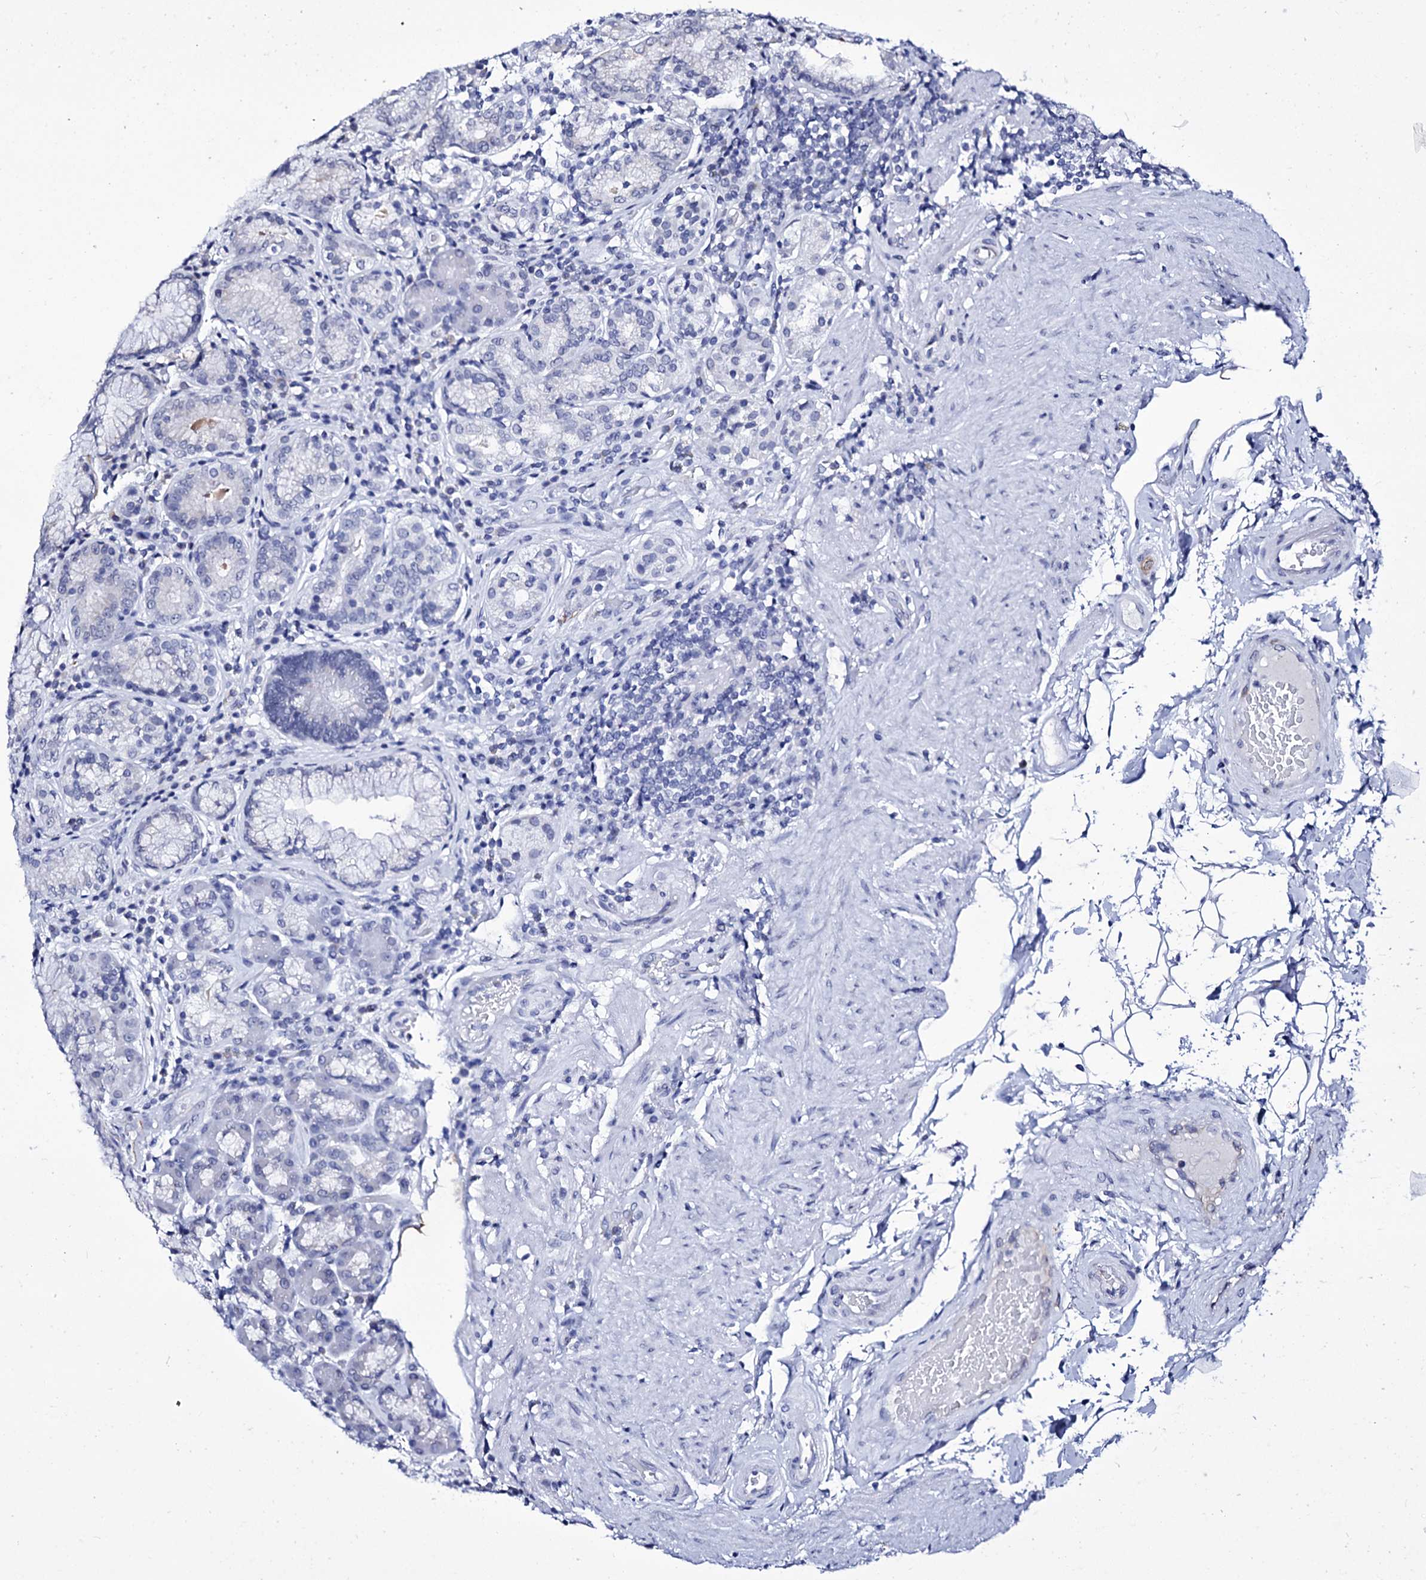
{"staining": {"intensity": "negative", "quantity": "none", "location": "none"}, "tissue": "stomach", "cell_type": "Glandular cells", "image_type": "normal", "snomed": [{"axis": "morphology", "description": "Normal tissue, NOS"}, {"axis": "topography", "description": "Stomach, upper"}, {"axis": "topography", "description": "Stomach, lower"}], "caption": "IHC micrograph of benign human stomach stained for a protein (brown), which exhibits no staining in glandular cells. Nuclei are stained in blue.", "gene": "ZC3H12C", "patient": {"sex": "female", "age": 76}}